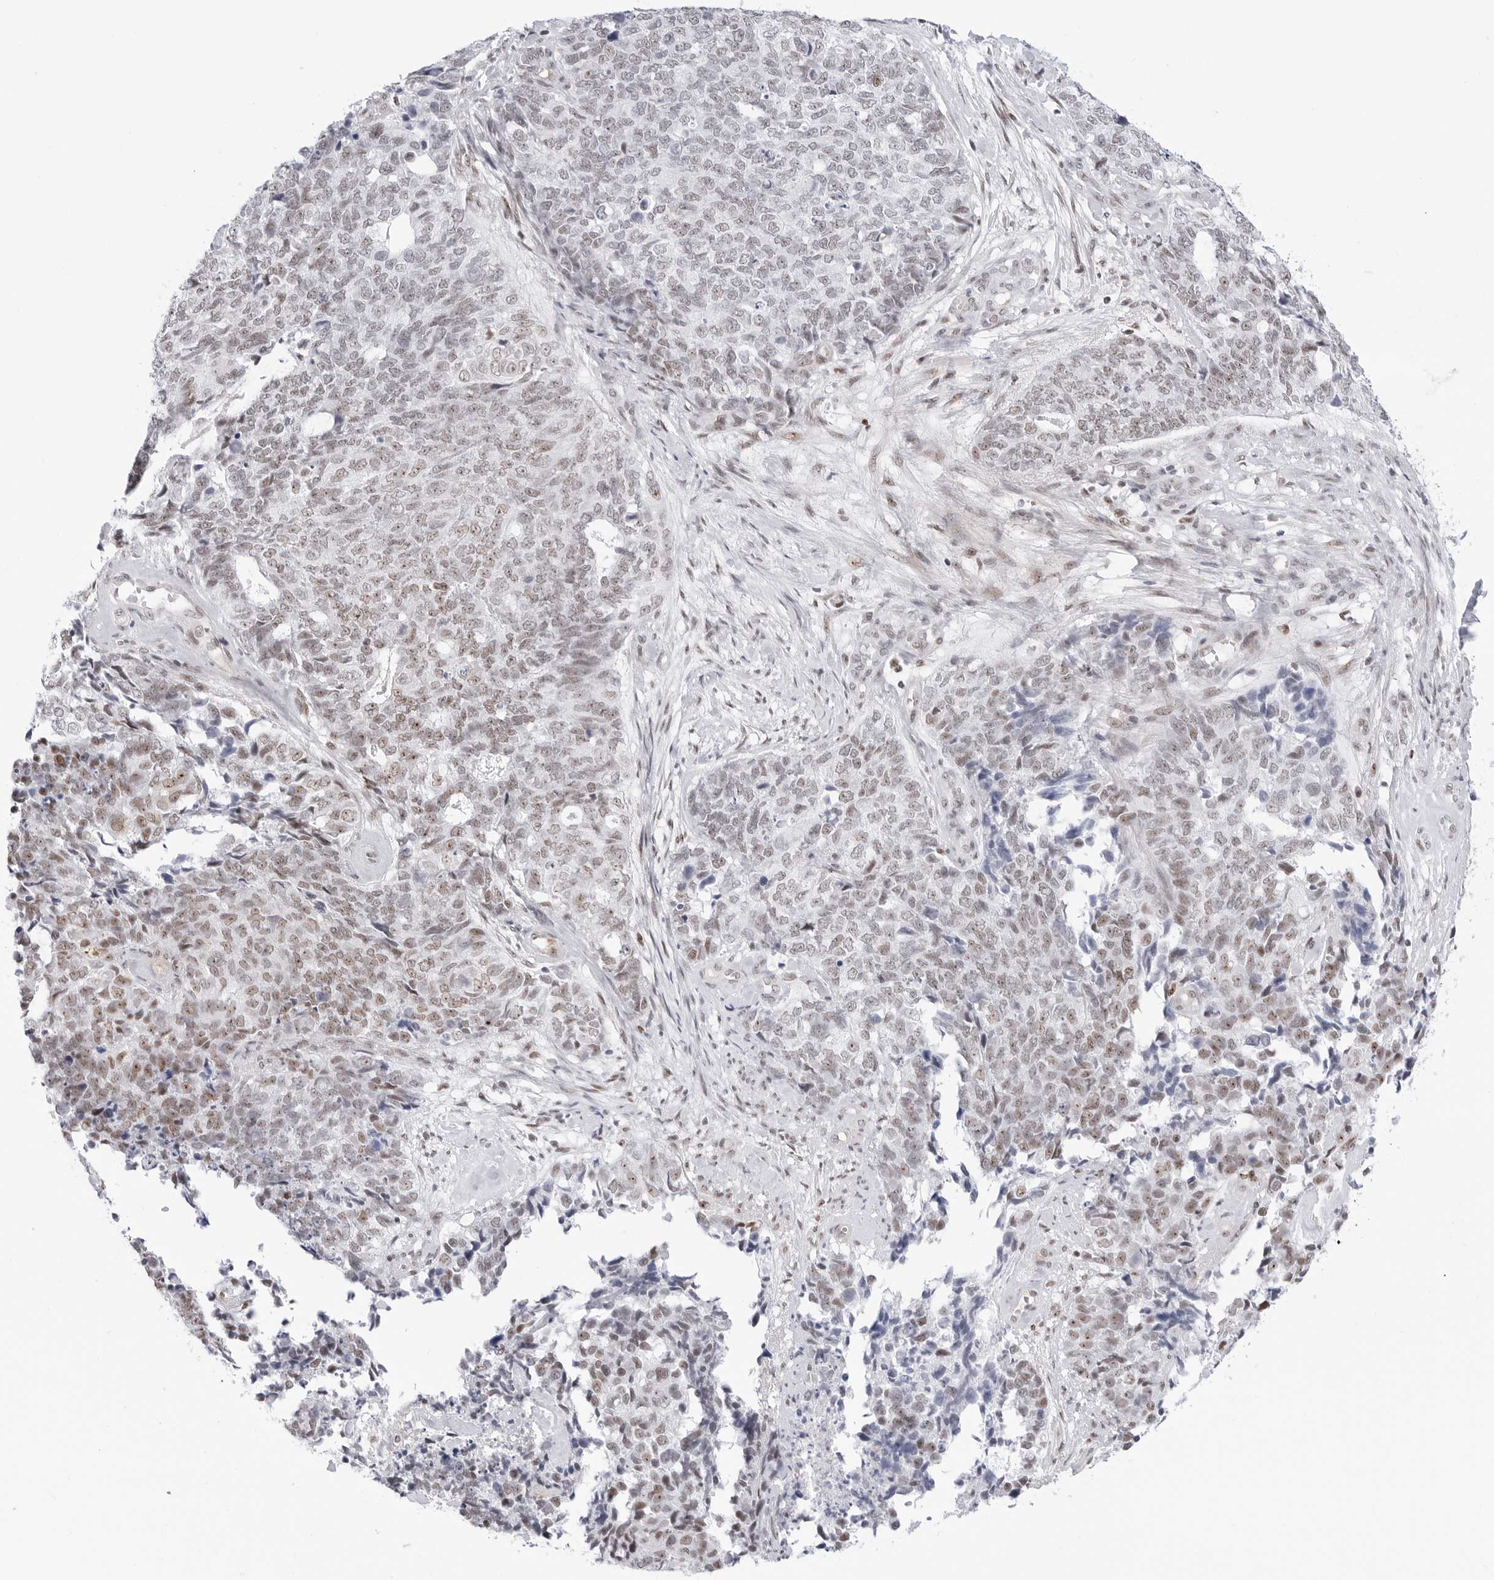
{"staining": {"intensity": "weak", "quantity": "25%-75%", "location": "nuclear"}, "tissue": "cervical cancer", "cell_type": "Tumor cells", "image_type": "cancer", "snomed": [{"axis": "morphology", "description": "Squamous cell carcinoma, NOS"}, {"axis": "topography", "description": "Cervix"}], "caption": "There is low levels of weak nuclear expression in tumor cells of cervical squamous cell carcinoma, as demonstrated by immunohistochemical staining (brown color).", "gene": "C1orf162", "patient": {"sex": "female", "age": 63}}